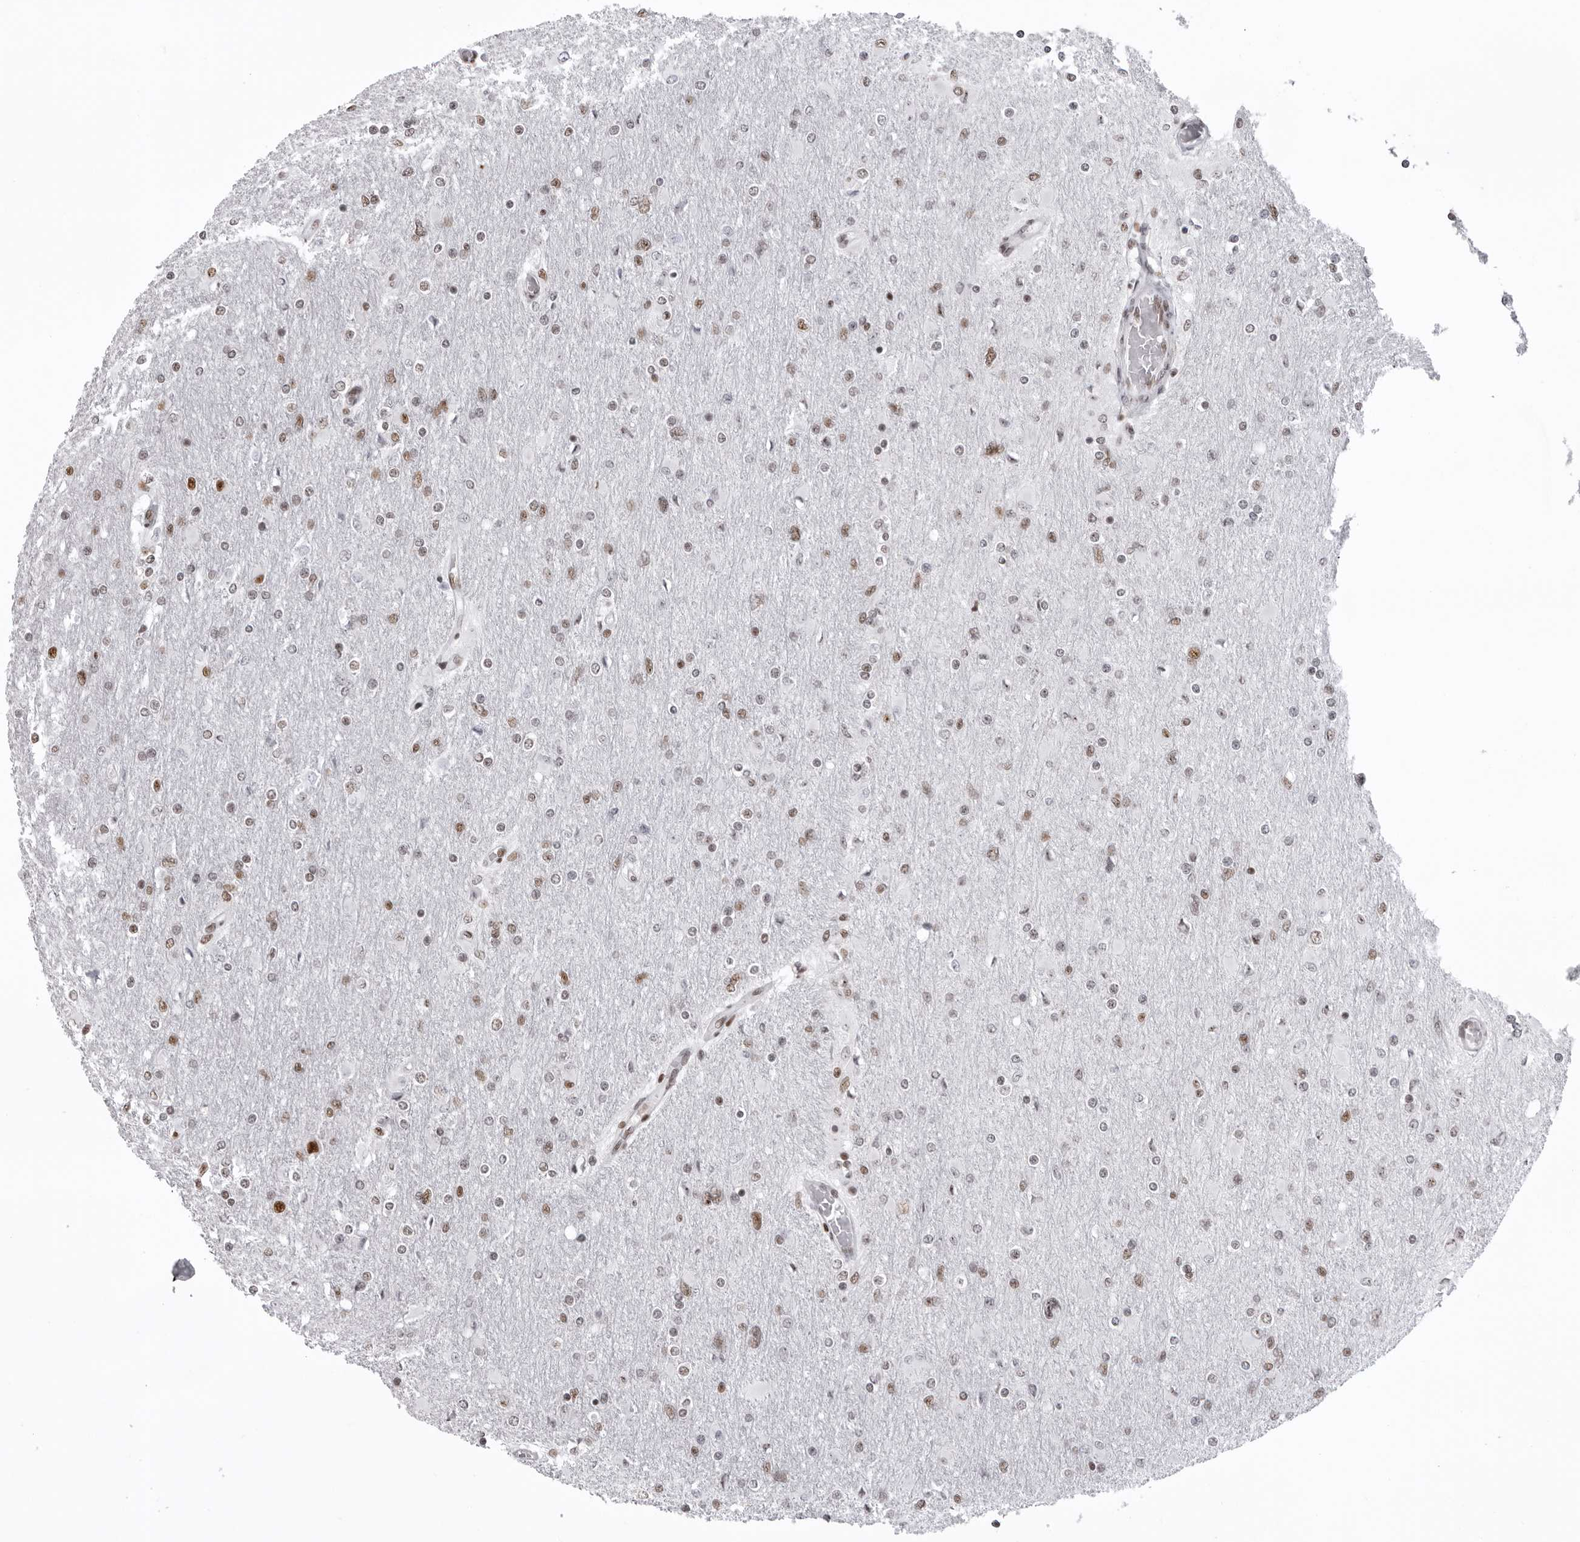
{"staining": {"intensity": "moderate", "quantity": "<25%", "location": "nuclear"}, "tissue": "glioma", "cell_type": "Tumor cells", "image_type": "cancer", "snomed": [{"axis": "morphology", "description": "Glioma, malignant, High grade"}, {"axis": "topography", "description": "Cerebral cortex"}], "caption": "Protein expression analysis of glioma reveals moderate nuclear staining in about <25% of tumor cells.", "gene": "DHX9", "patient": {"sex": "female", "age": 36}}